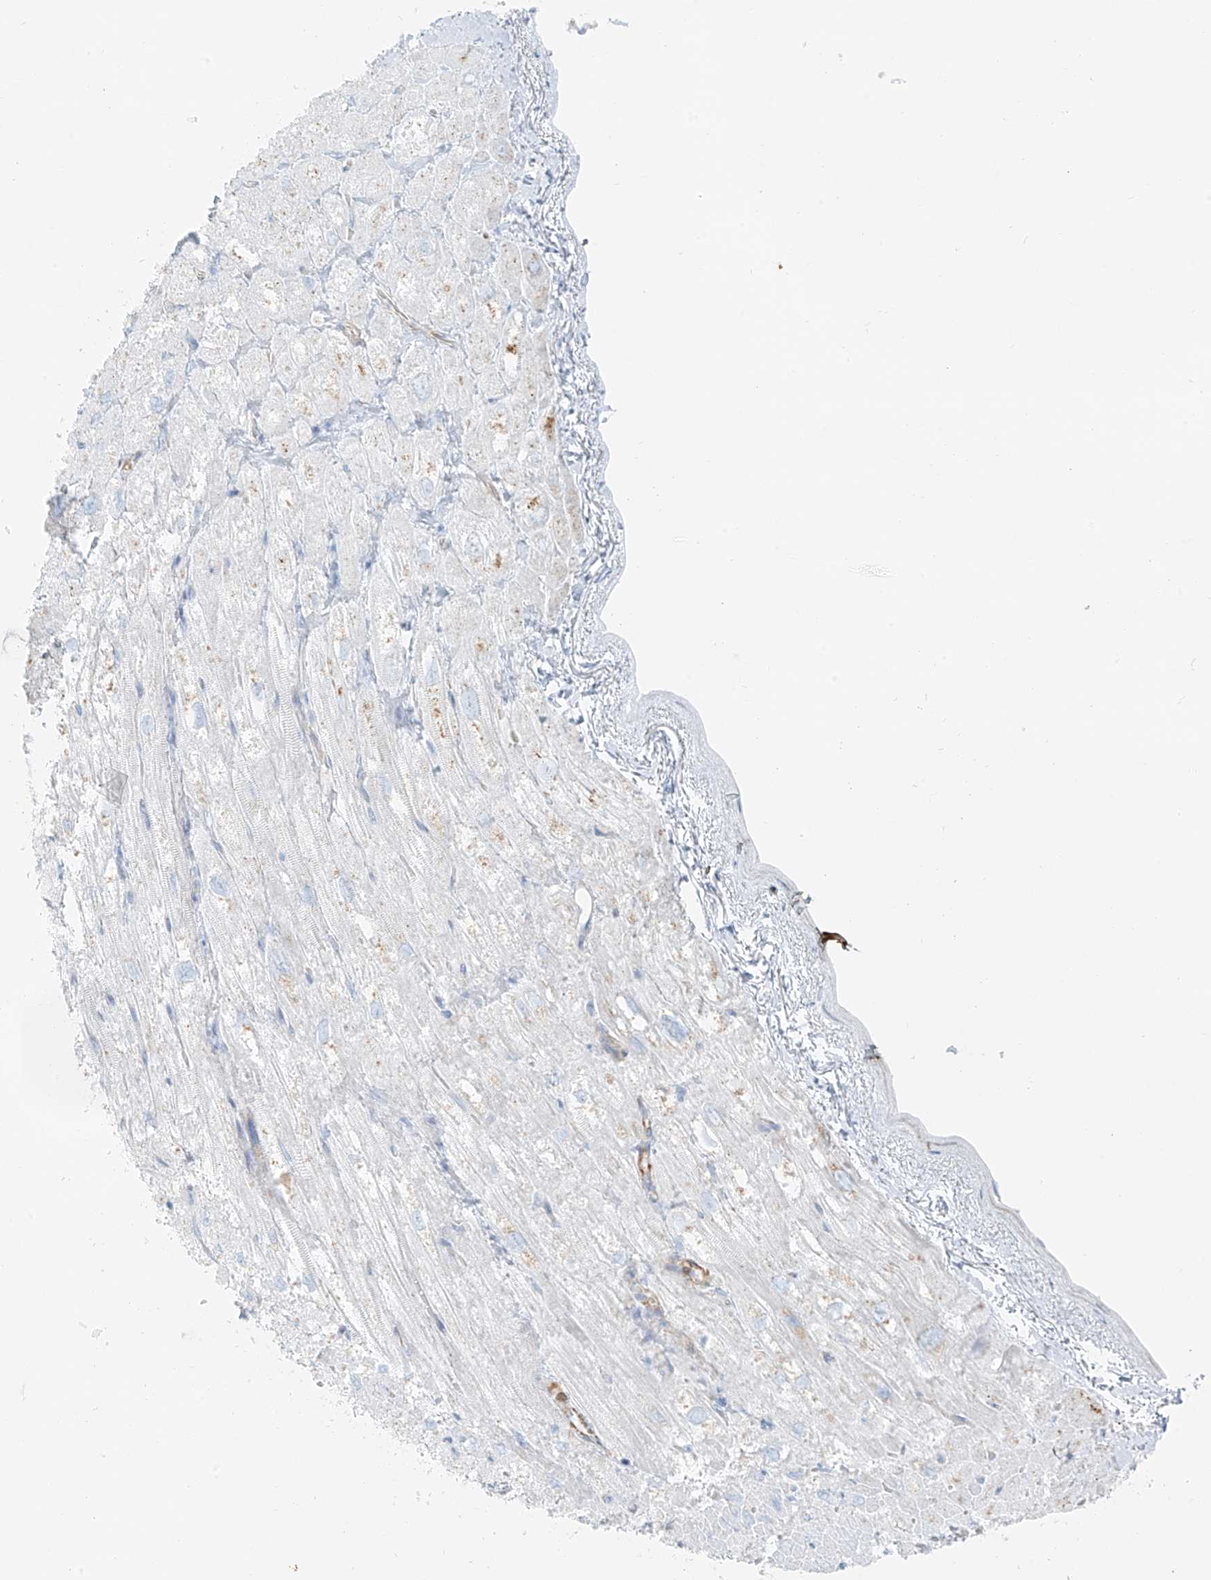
{"staining": {"intensity": "negative", "quantity": "none", "location": "none"}, "tissue": "heart muscle", "cell_type": "Cardiomyocytes", "image_type": "normal", "snomed": [{"axis": "morphology", "description": "Normal tissue, NOS"}, {"axis": "topography", "description": "Heart"}], "caption": "The histopathology image displays no staining of cardiomyocytes in benign heart muscle. (Stains: DAB (3,3'-diaminobenzidine) immunohistochemistry with hematoxylin counter stain, Microscopy: brightfield microscopy at high magnification).", "gene": "SMCP", "patient": {"sex": "male", "age": 50}}